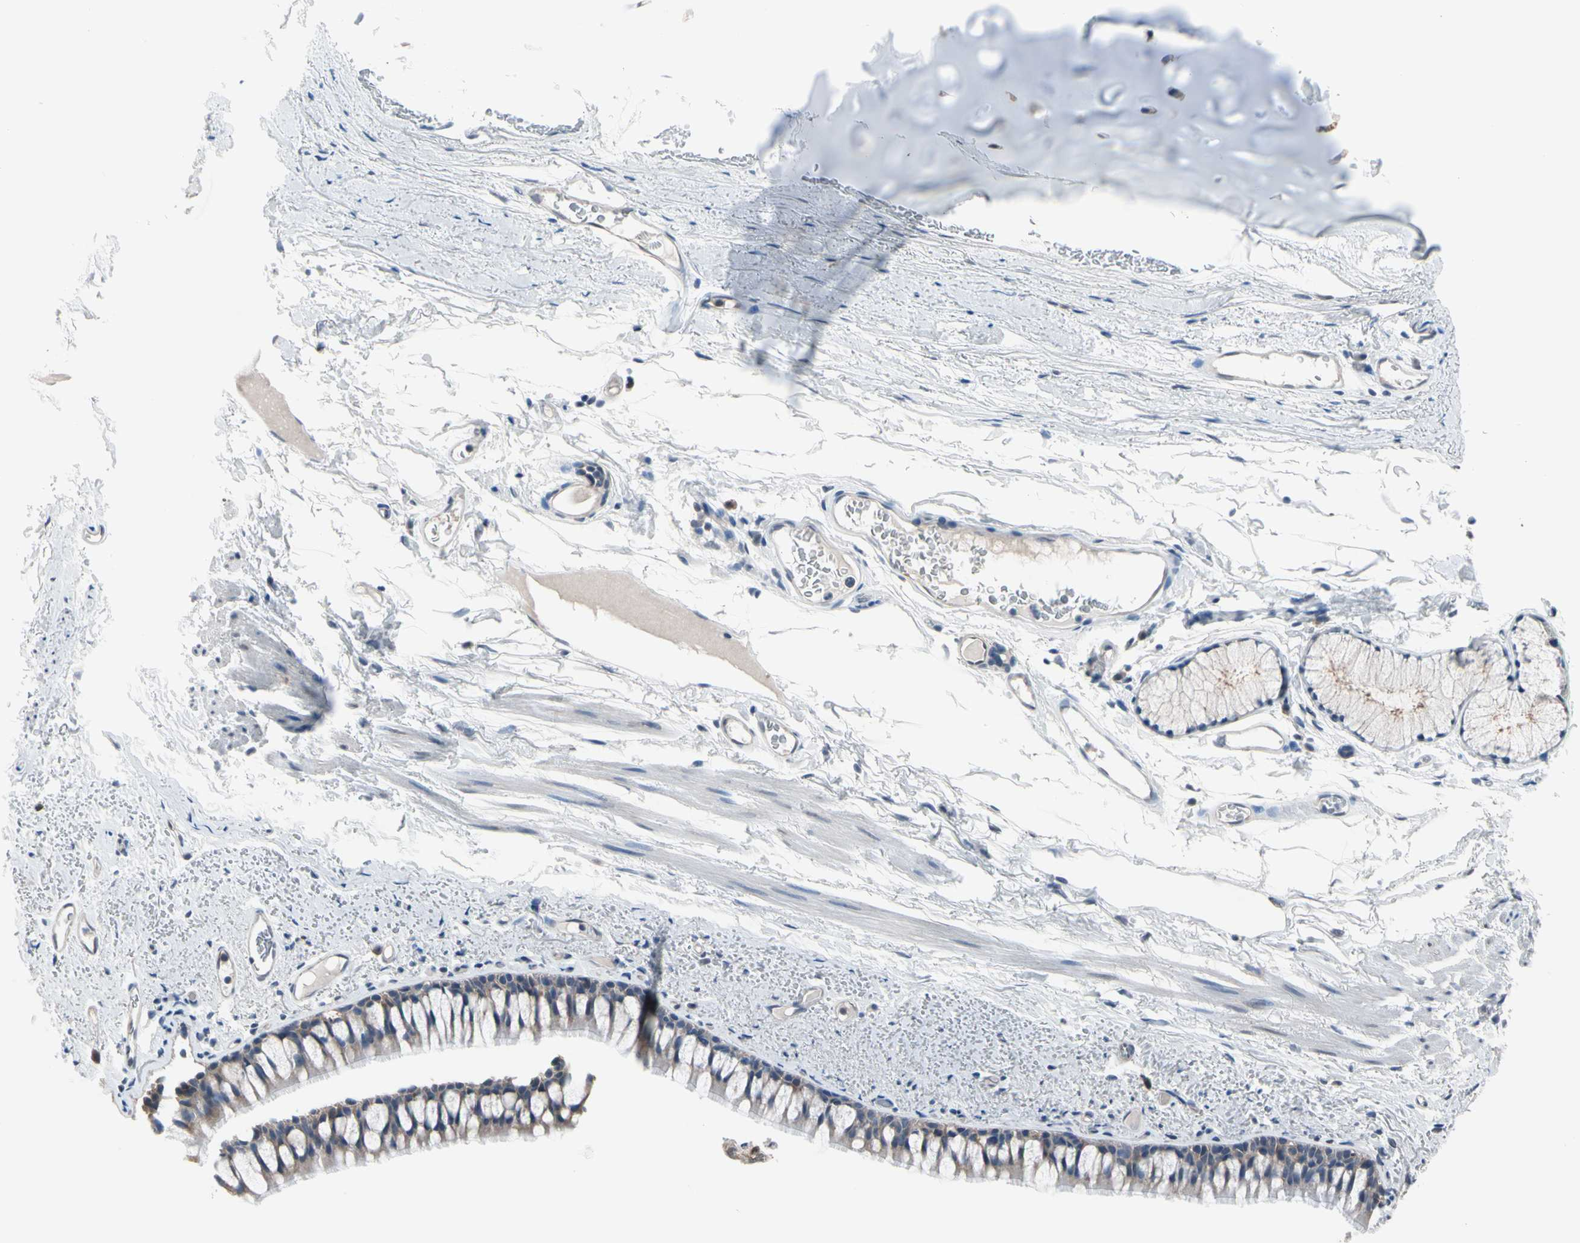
{"staining": {"intensity": "weak", "quantity": ">75%", "location": "cytoplasmic/membranous"}, "tissue": "bronchus", "cell_type": "Respiratory epithelial cells", "image_type": "normal", "snomed": [{"axis": "morphology", "description": "Normal tissue, NOS"}, {"axis": "topography", "description": "Bronchus"}], "caption": "Immunohistochemical staining of benign bronchus shows >75% levels of weak cytoplasmic/membranous protein expression in about >75% of respiratory epithelial cells.", "gene": "ENSG00000256646", "patient": {"sex": "female", "age": 73}}